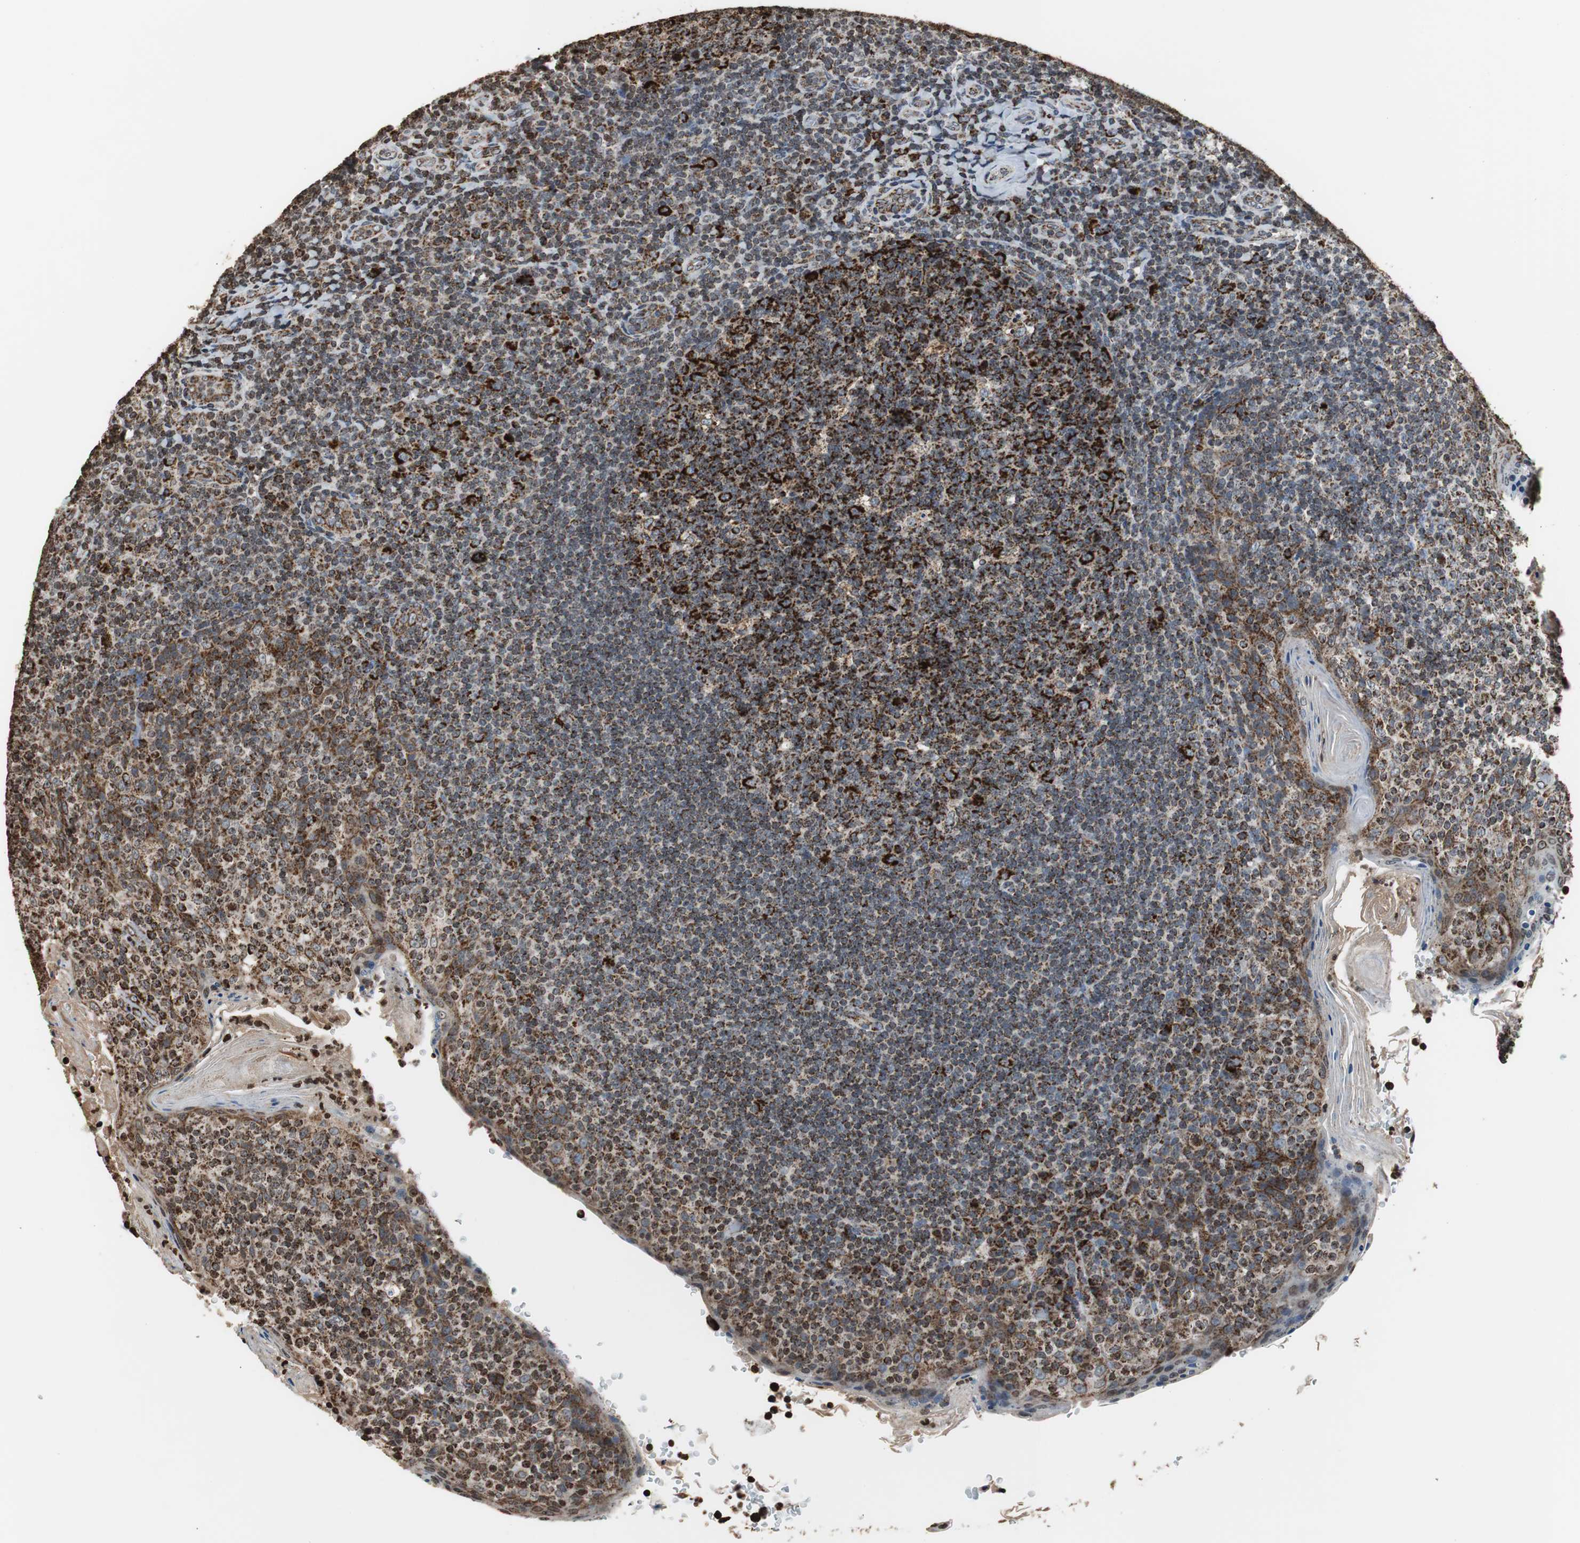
{"staining": {"intensity": "strong", "quantity": ">75%", "location": "cytoplasmic/membranous"}, "tissue": "tonsil", "cell_type": "Germinal center cells", "image_type": "normal", "snomed": [{"axis": "morphology", "description": "Normal tissue, NOS"}, {"axis": "topography", "description": "Tonsil"}], "caption": "IHC (DAB) staining of normal tonsil exhibits strong cytoplasmic/membranous protein positivity in about >75% of germinal center cells. The protein of interest is shown in brown color, while the nuclei are stained blue.", "gene": "HSPA9", "patient": {"sex": "male", "age": 17}}